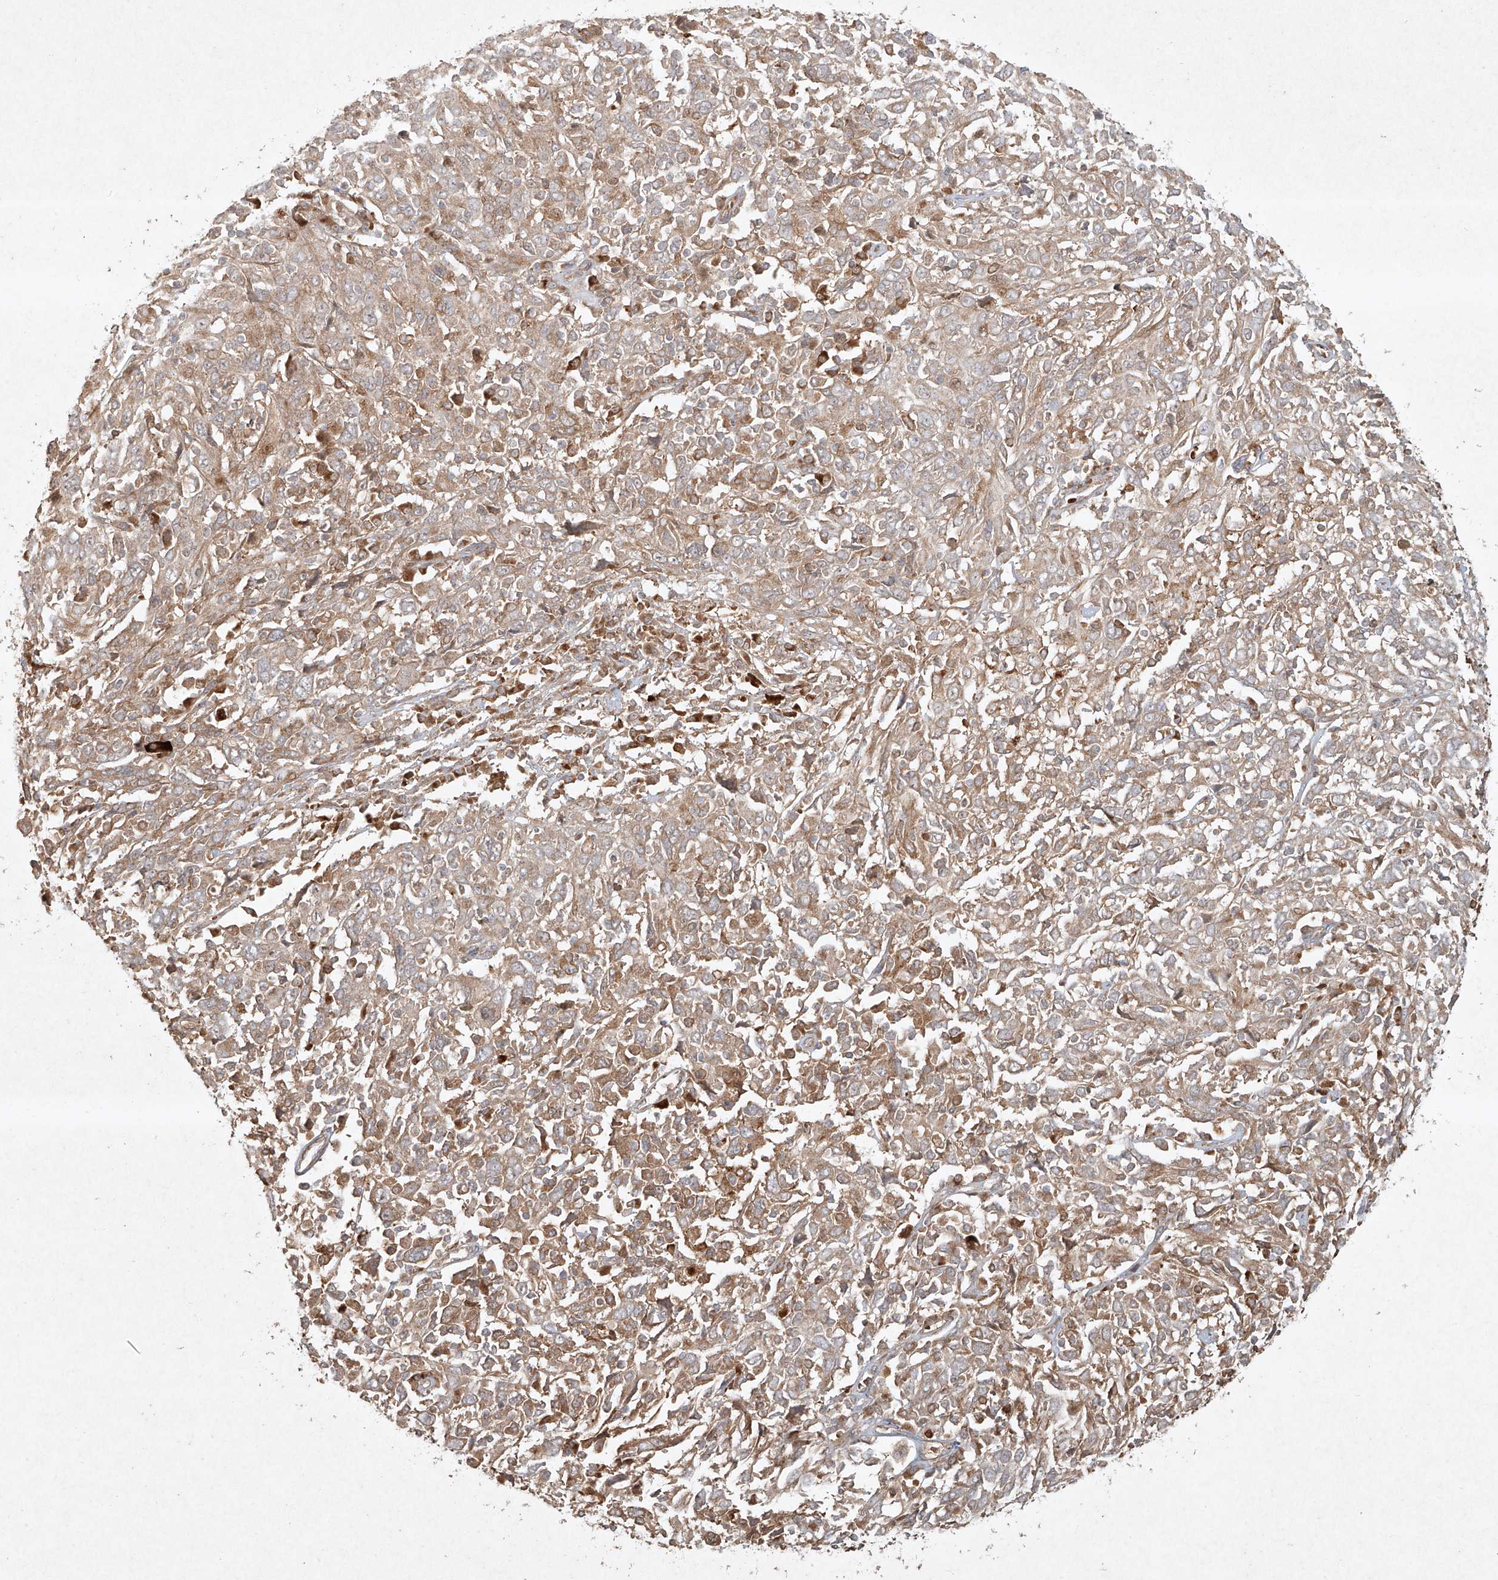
{"staining": {"intensity": "weak", "quantity": ">75%", "location": "cytoplasmic/membranous"}, "tissue": "cervical cancer", "cell_type": "Tumor cells", "image_type": "cancer", "snomed": [{"axis": "morphology", "description": "Squamous cell carcinoma, NOS"}, {"axis": "topography", "description": "Cervix"}], "caption": "Cervical cancer (squamous cell carcinoma) stained with DAB immunohistochemistry (IHC) reveals low levels of weak cytoplasmic/membranous staining in about >75% of tumor cells. The protein of interest is shown in brown color, while the nuclei are stained blue.", "gene": "CYYR1", "patient": {"sex": "female", "age": 46}}